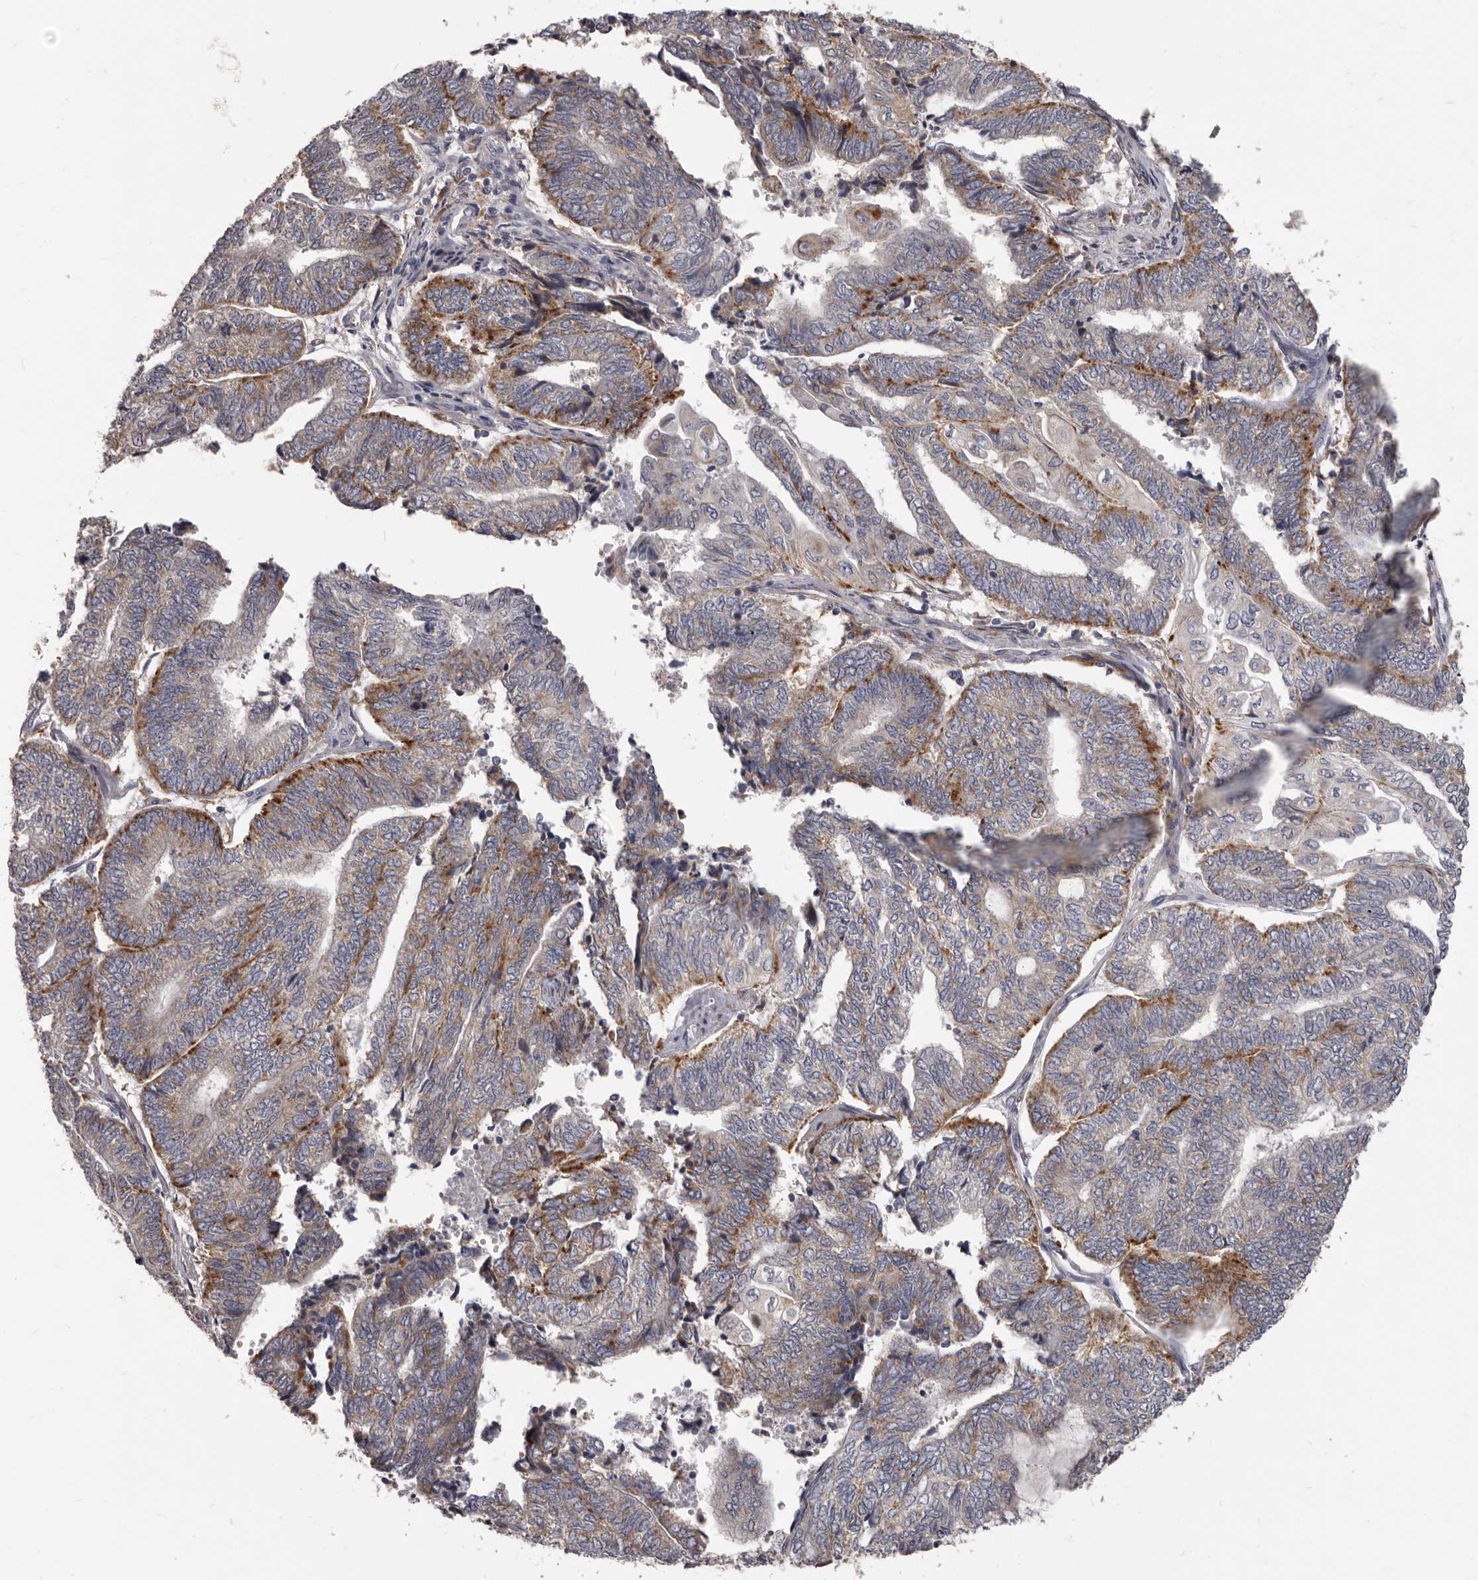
{"staining": {"intensity": "moderate", "quantity": "25%-75%", "location": "cytoplasmic/membranous"}, "tissue": "endometrial cancer", "cell_type": "Tumor cells", "image_type": "cancer", "snomed": [{"axis": "morphology", "description": "Adenocarcinoma, NOS"}, {"axis": "topography", "description": "Uterus"}, {"axis": "topography", "description": "Endometrium"}], "caption": "The photomicrograph displays staining of endometrial cancer, revealing moderate cytoplasmic/membranous protein expression (brown color) within tumor cells.", "gene": "PI4K2A", "patient": {"sex": "female", "age": 70}}